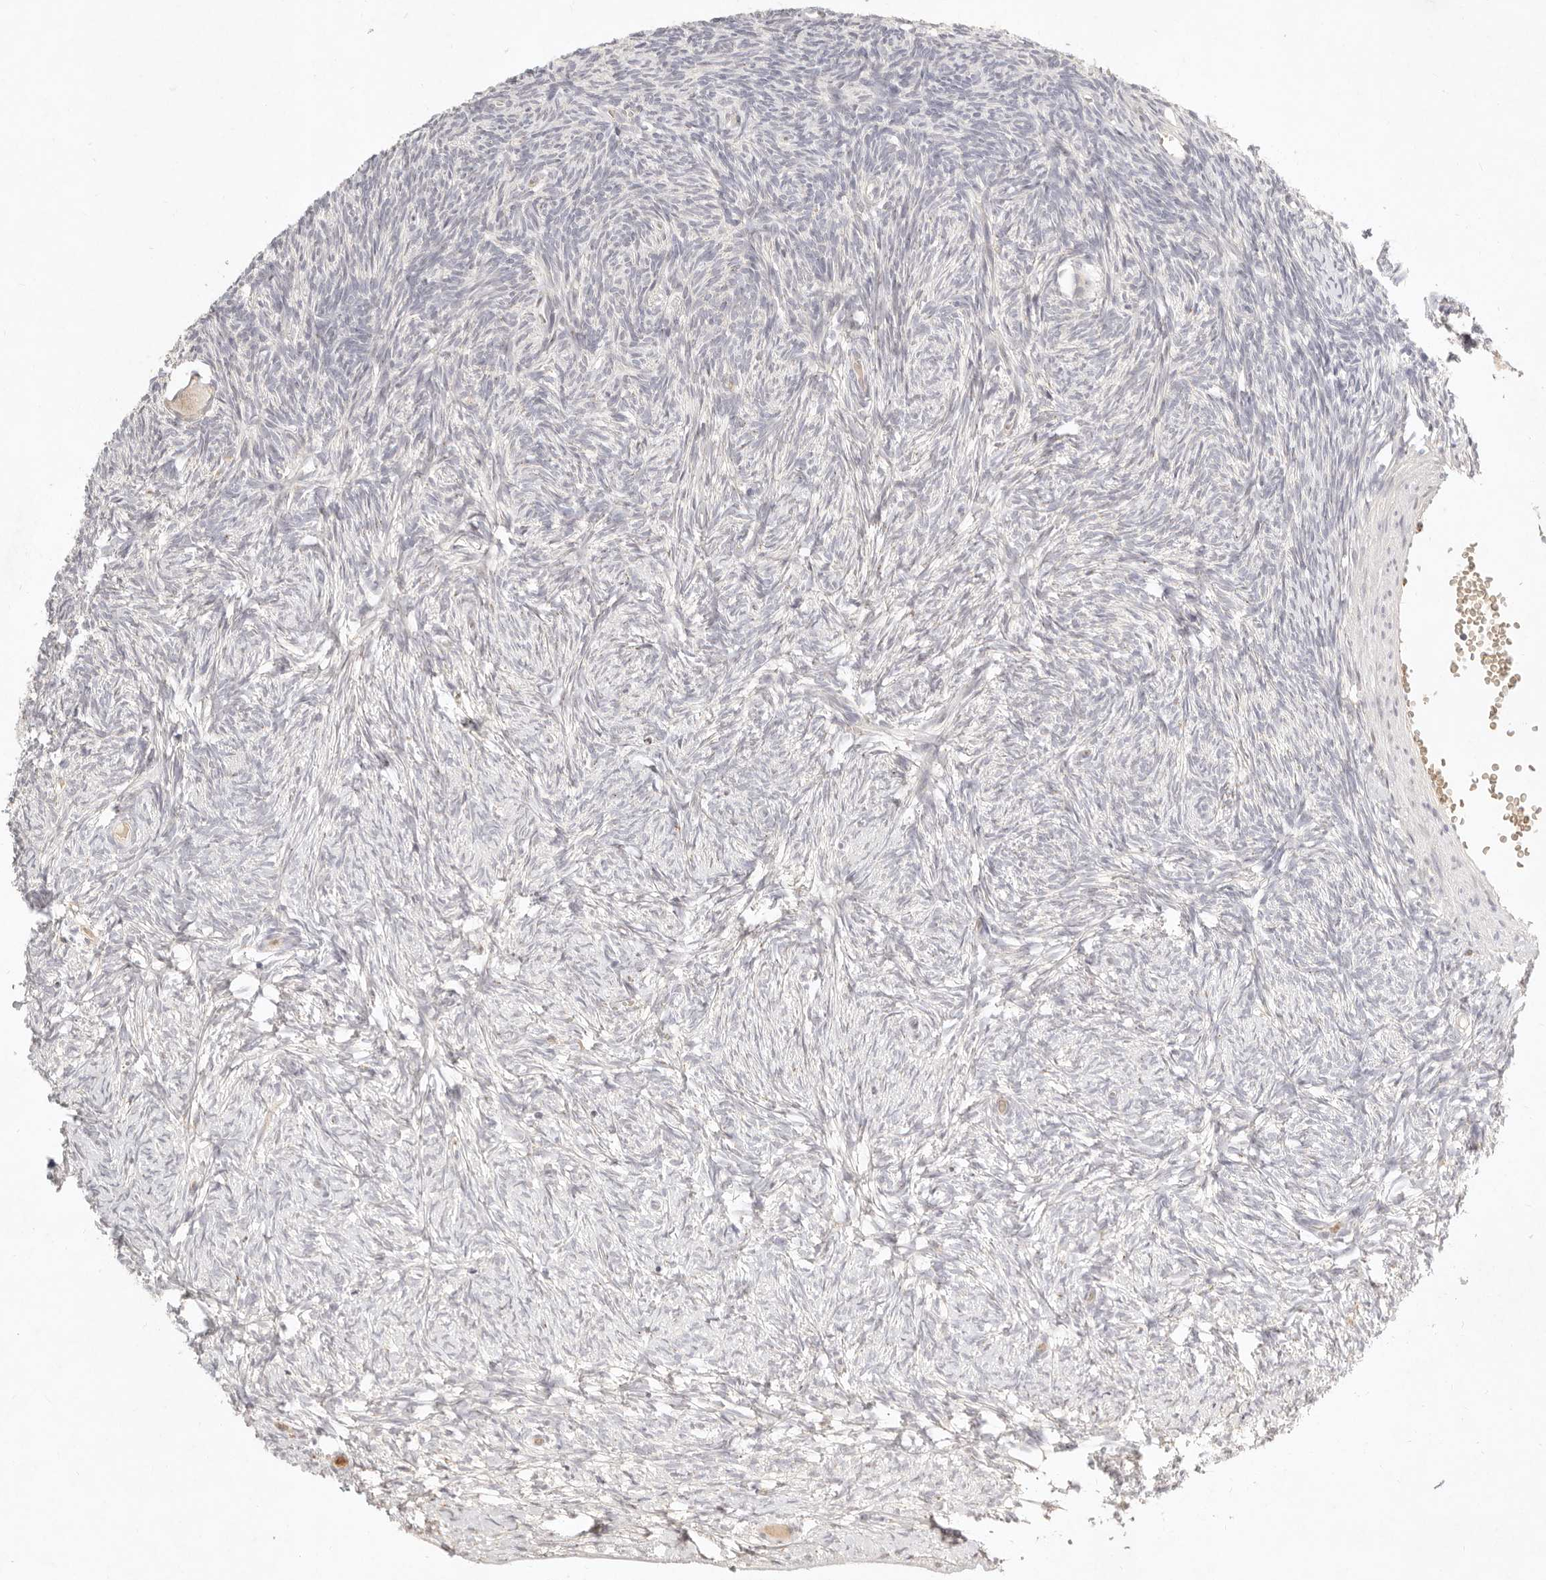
{"staining": {"intensity": "weak", "quantity": "25%-75%", "location": "cytoplasmic/membranous"}, "tissue": "ovary", "cell_type": "Follicle cells", "image_type": "normal", "snomed": [{"axis": "morphology", "description": "Normal tissue, NOS"}, {"axis": "topography", "description": "Ovary"}], "caption": "This image displays immunohistochemistry staining of unremarkable human ovary, with low weak cytoplasmic/membranous expression in about 25%-75% of follicle cells.", "gene": "C1orf127", "patient": {"sex": "female", "age": 34}}